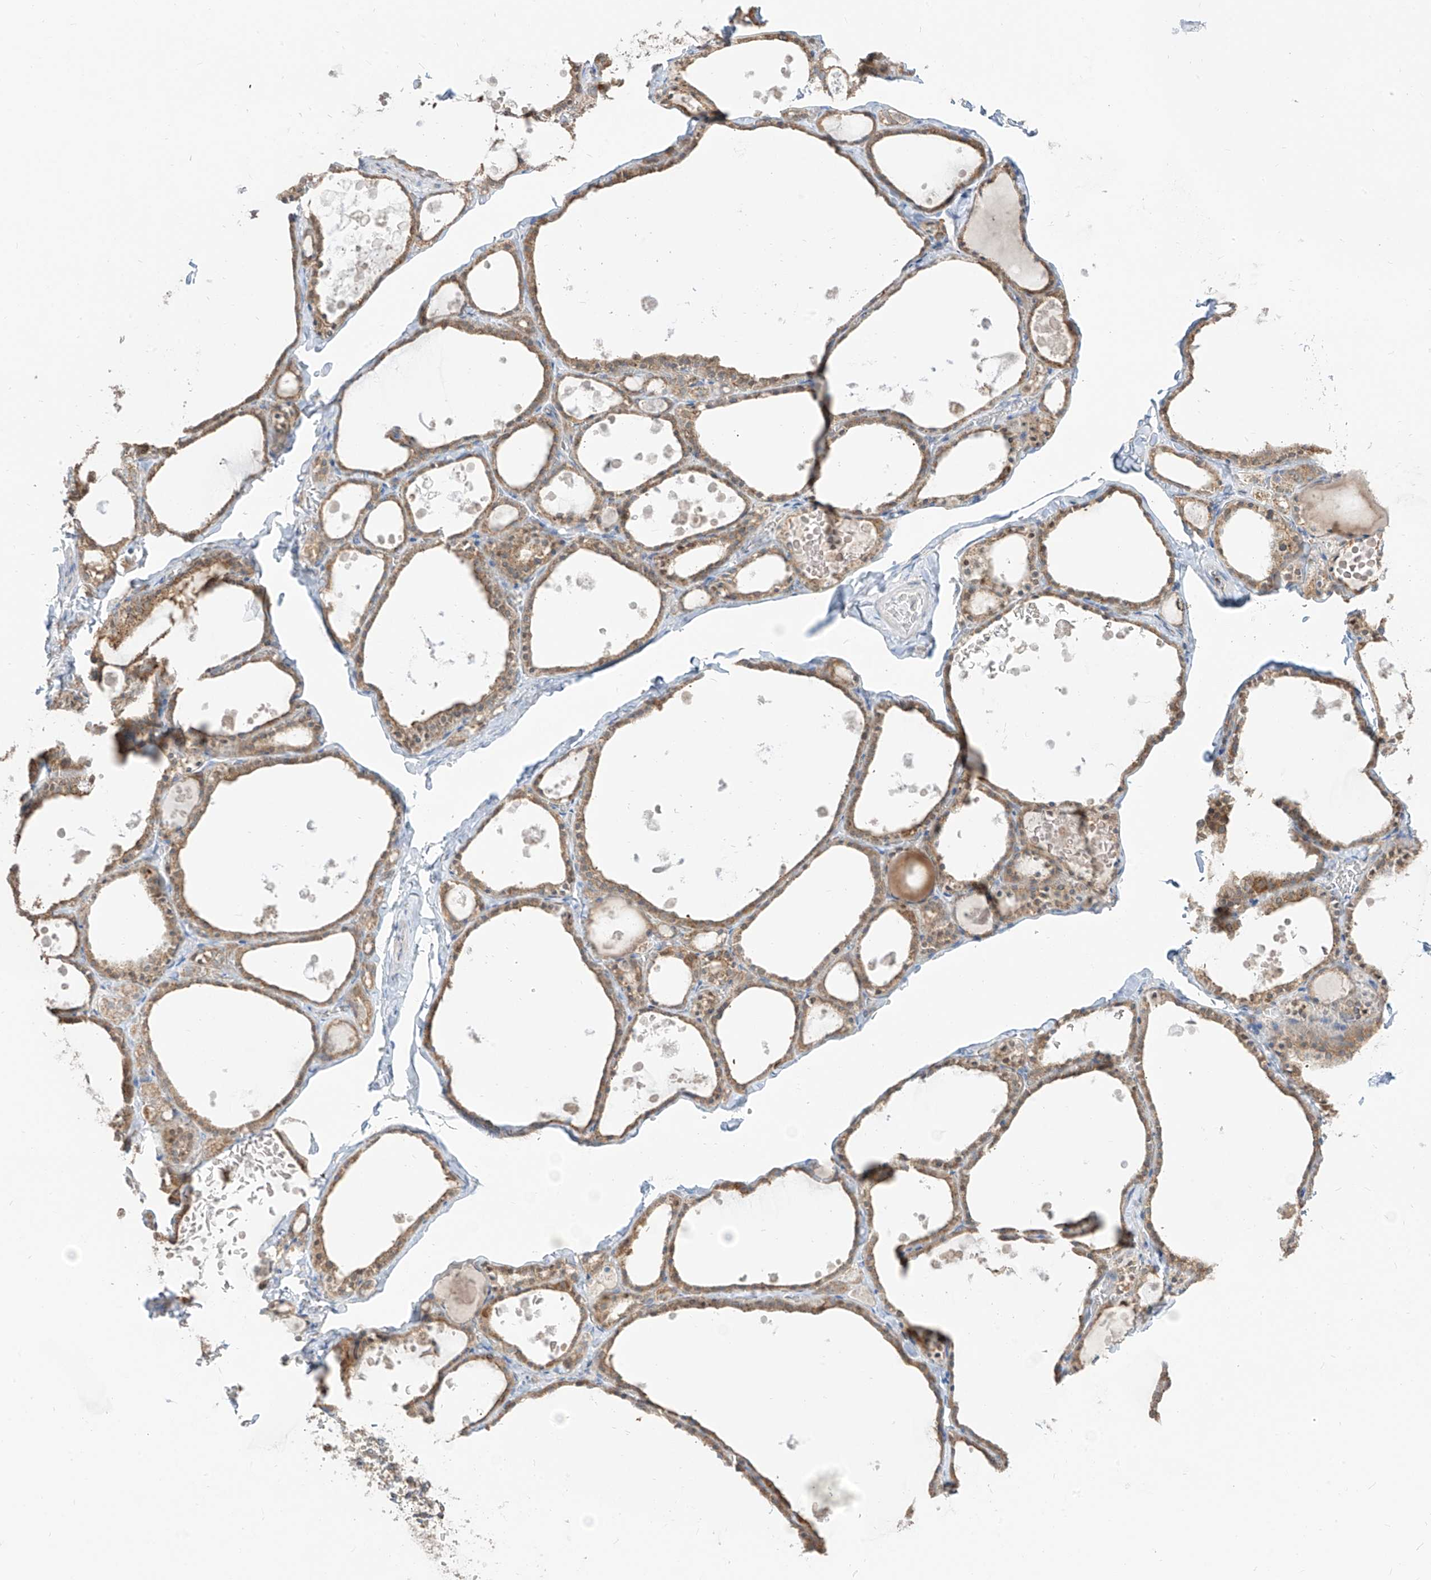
{"staining": {"intensity": "moderate", "quantity": ">75%", "location": "cytoplasmic/membranous"}, "tissue": "thyroid gland", "cell_type": "Glandular cells", "image_type": "normal", "snomed": [{"axis": "morphology", "description": "Normal tissue, NOS"}, {"axis": "topography", "description": "Thyroid gland"}], "caption": "A micrograph showing moderate cytoplasmic/membranous positivity in approximately >75% of glandular cells in normal thyroid gland, as visualized by brown immunohistochemical staining.", "gene": "ETHE1", "patient": {"sex": "male", "age": 56}}